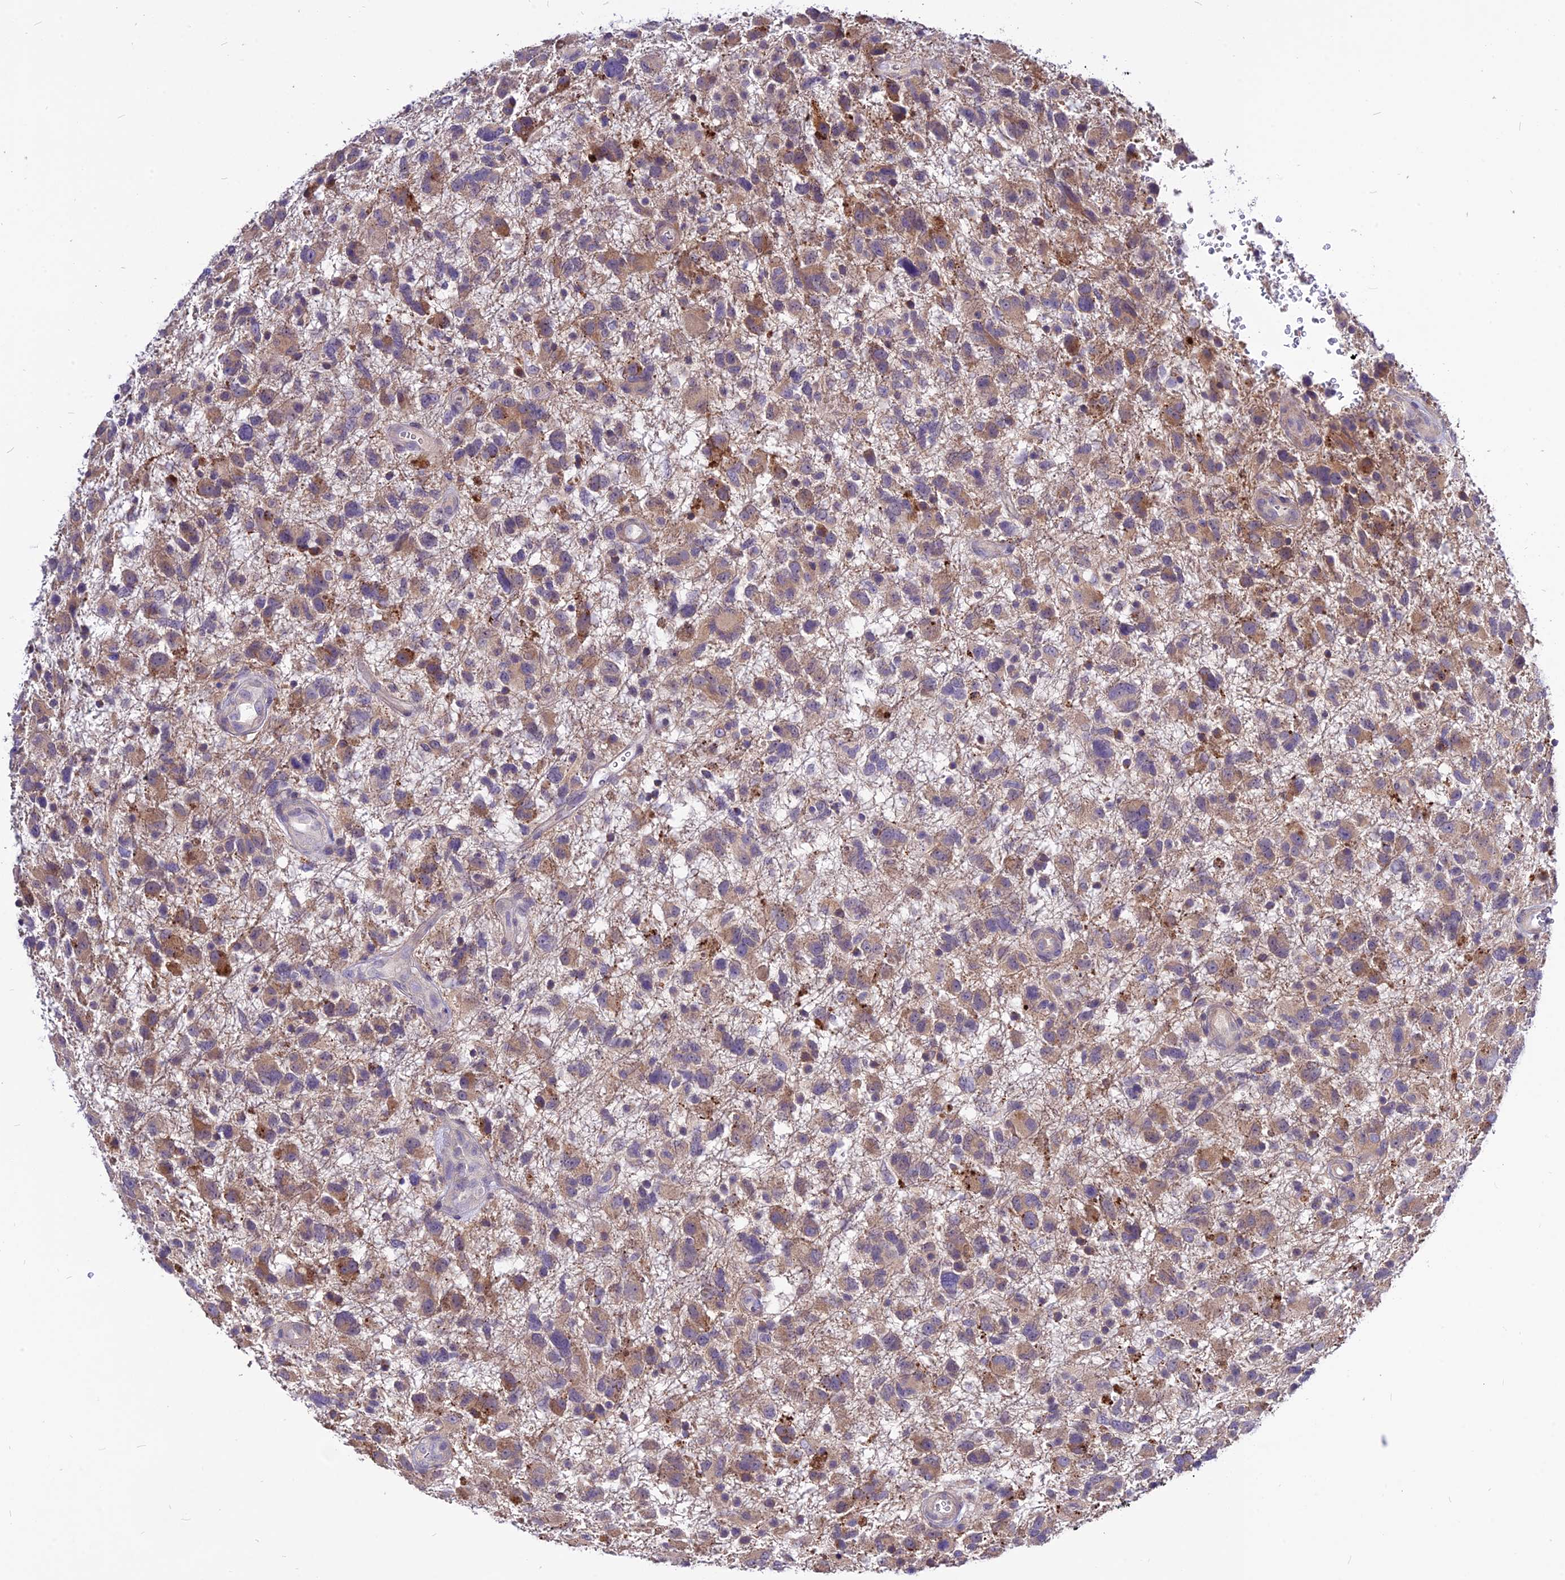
{"staining": {"intensity": "moderate", "quantity": "25%-75%", "location": "cytoplasmic/membranous"}, "tissue": "glioma", "cell_type": "Tumor cells", "image_type": "cancer", "snomed": [{"axis": "morphology", "description": "Glioma, malignant, High grade"}, {"axis": "topography", "description": "Brain"}], "caption": "A brown stain labels moderate cytoplasmic/membranous positivity of a protein in glioma tumor cells. The staining is performed using DAB brown chromogen to label protein expression. The nuclei are counter-stained blue using hematoxylin.", "gene": "CZIB", "patient": {"sex": "male", "age": 61}}